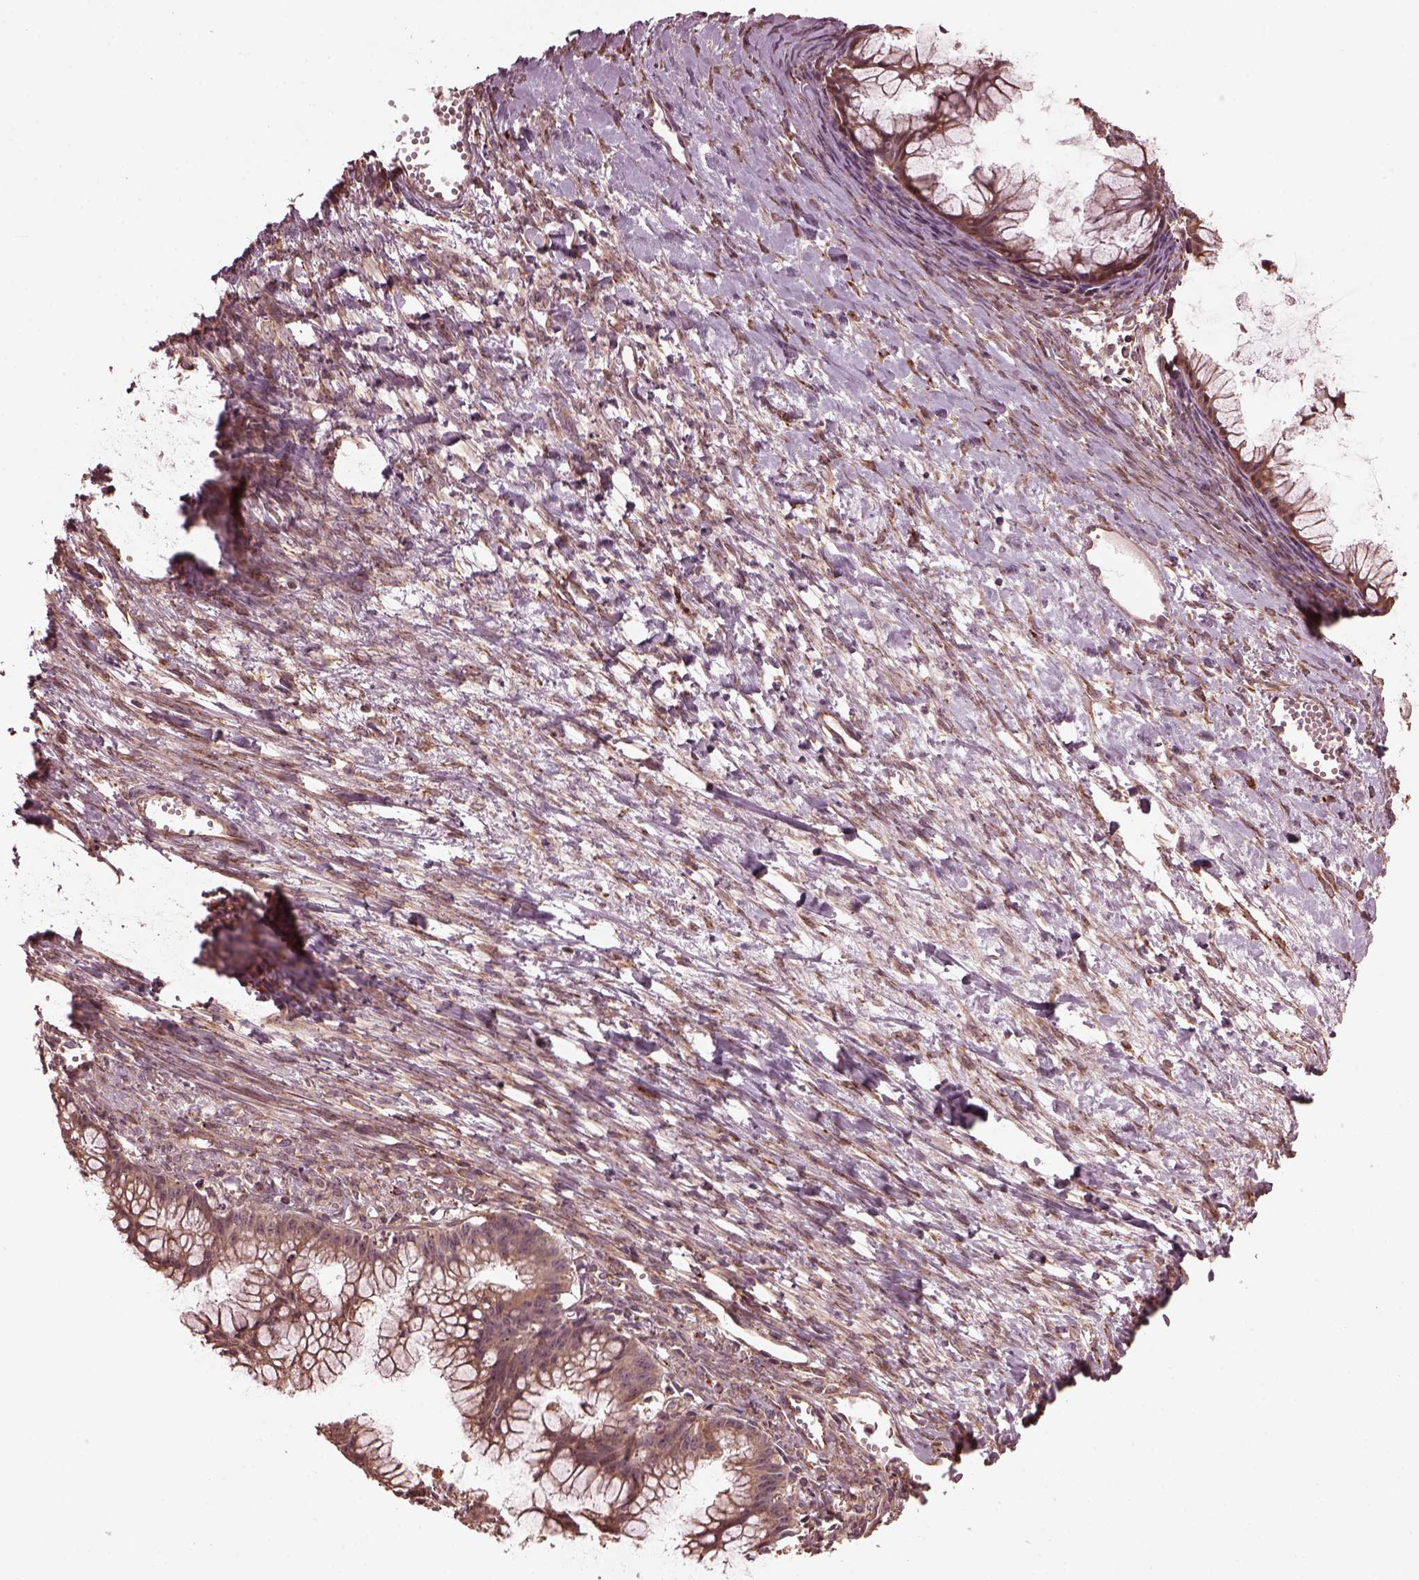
{"staining": {"intensity": "moderate", "quantity": ">75%", "location": "cytoplasmic/membranous"}, "tissue": "ovarian cancer", "cell_type": "Tumor cells", "image_type": "cancer", "snomed": [{"axis": "morphology", "description": "Cystadenocarcinoma, mucinous, NOS"}, {"axis": "topography", "description": "Ovary"}], "caption": "Tumor cells reveal moderate cytoplasmic/membranous positivity in approximately >75% of cells in ovarian cancer.", "gene": "ZNF292", "patient": {"sex": "female", "age": 41}}